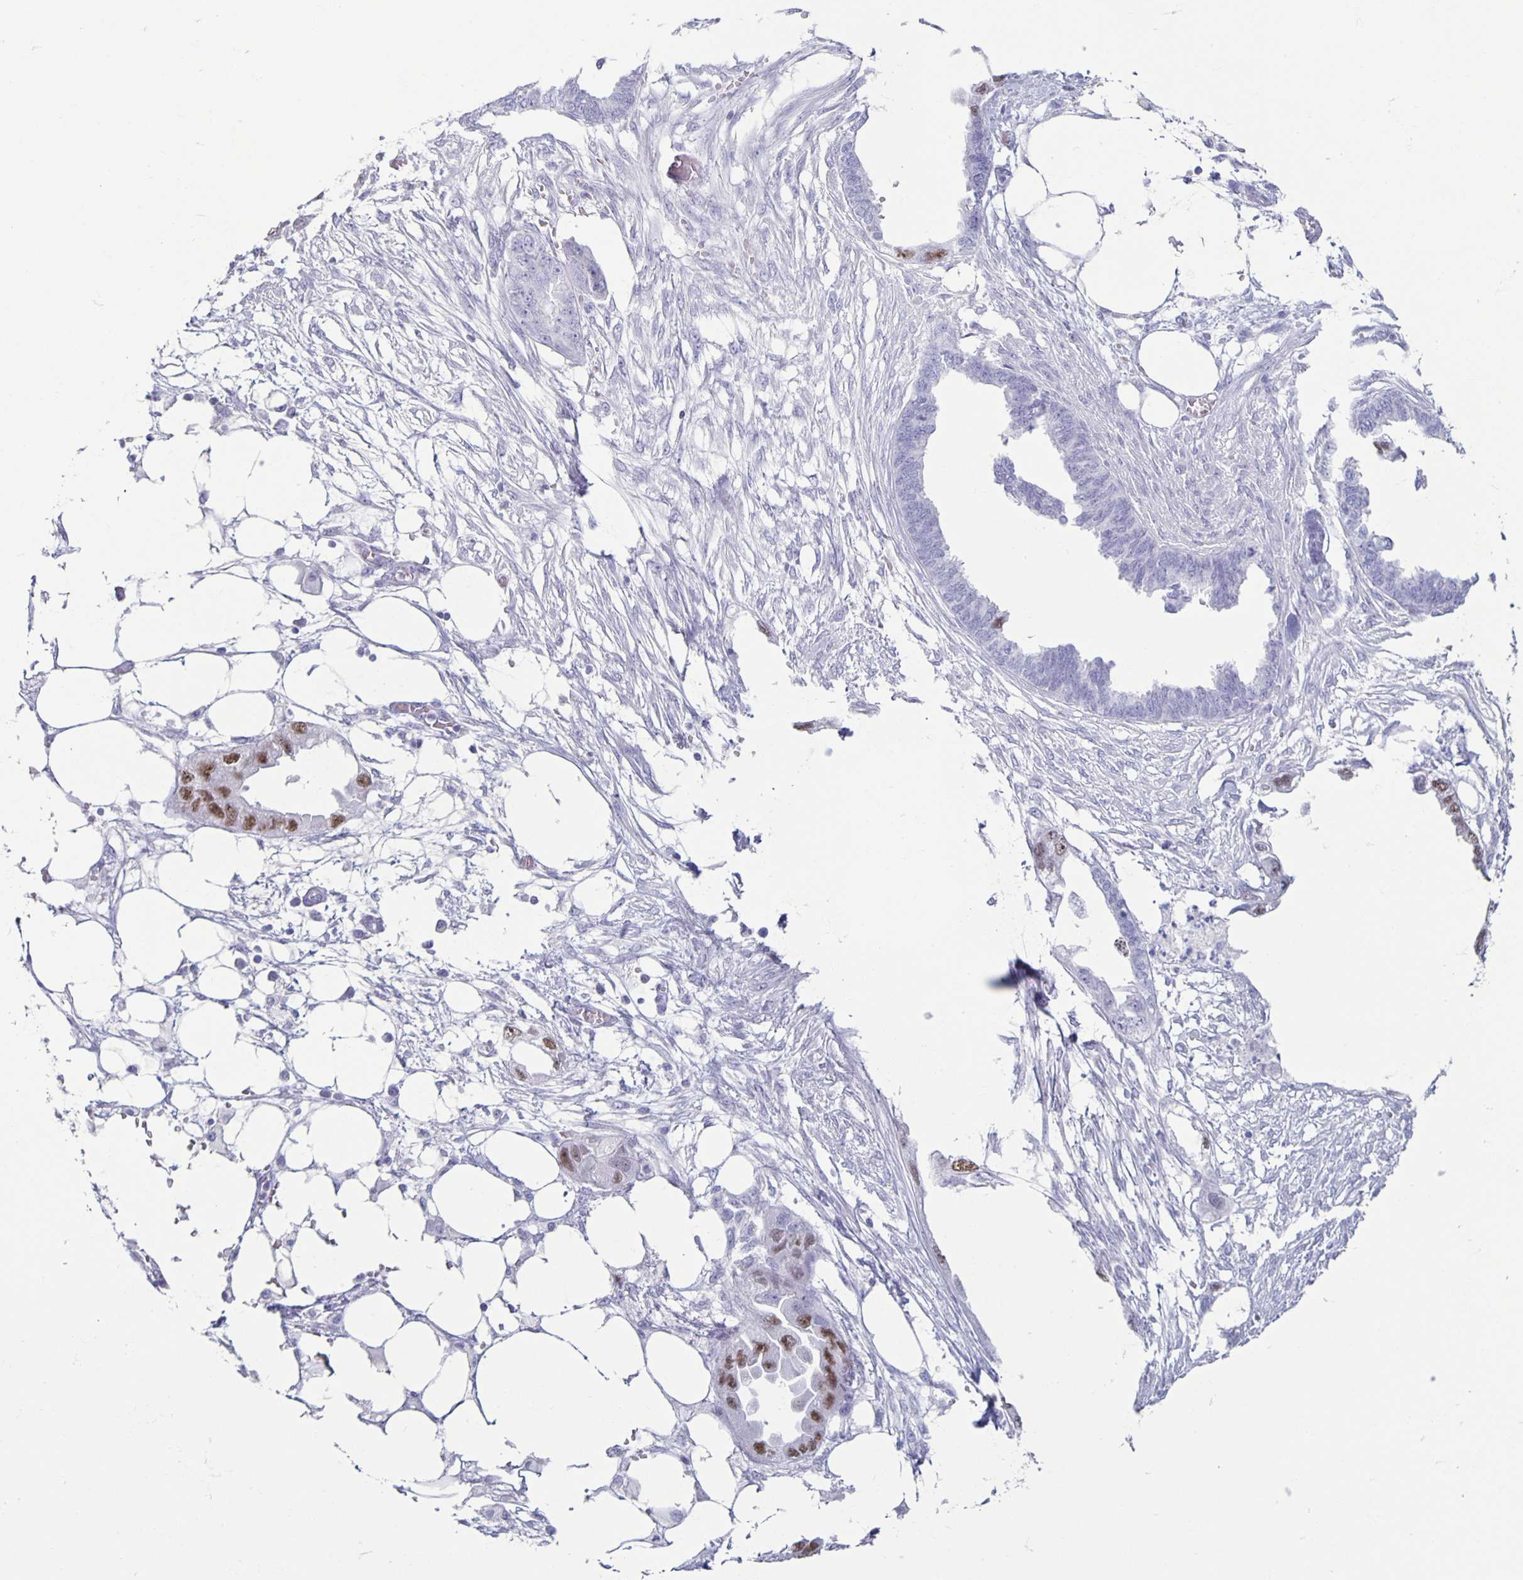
{"staining": {"intensity": "moderate", "quantity": "25%-75%", "location": "nuclear"}, "tissue": "endometrial cancer", "cell_type": "Tumor cells", "image_type": "cancer", "snomed": [{"axis": "morphology", "description": "Adenocarcinoma, NOS"}, {"axis": "morphology", "description": "Adenocarcinoma, metastatic, NOS"}, {"axis": "topography", "description": "Adipose tissue"}, {"axis": "topography", "description": "Endometrium"}], "caption": "Moderate nuclear positivity for a protein is seen in about 25%-75% of tumor cells of endometrial adenocarcinoma using IHC.", "gene": "CT45A5", "patient": {"sex": "female", "age": 67}}